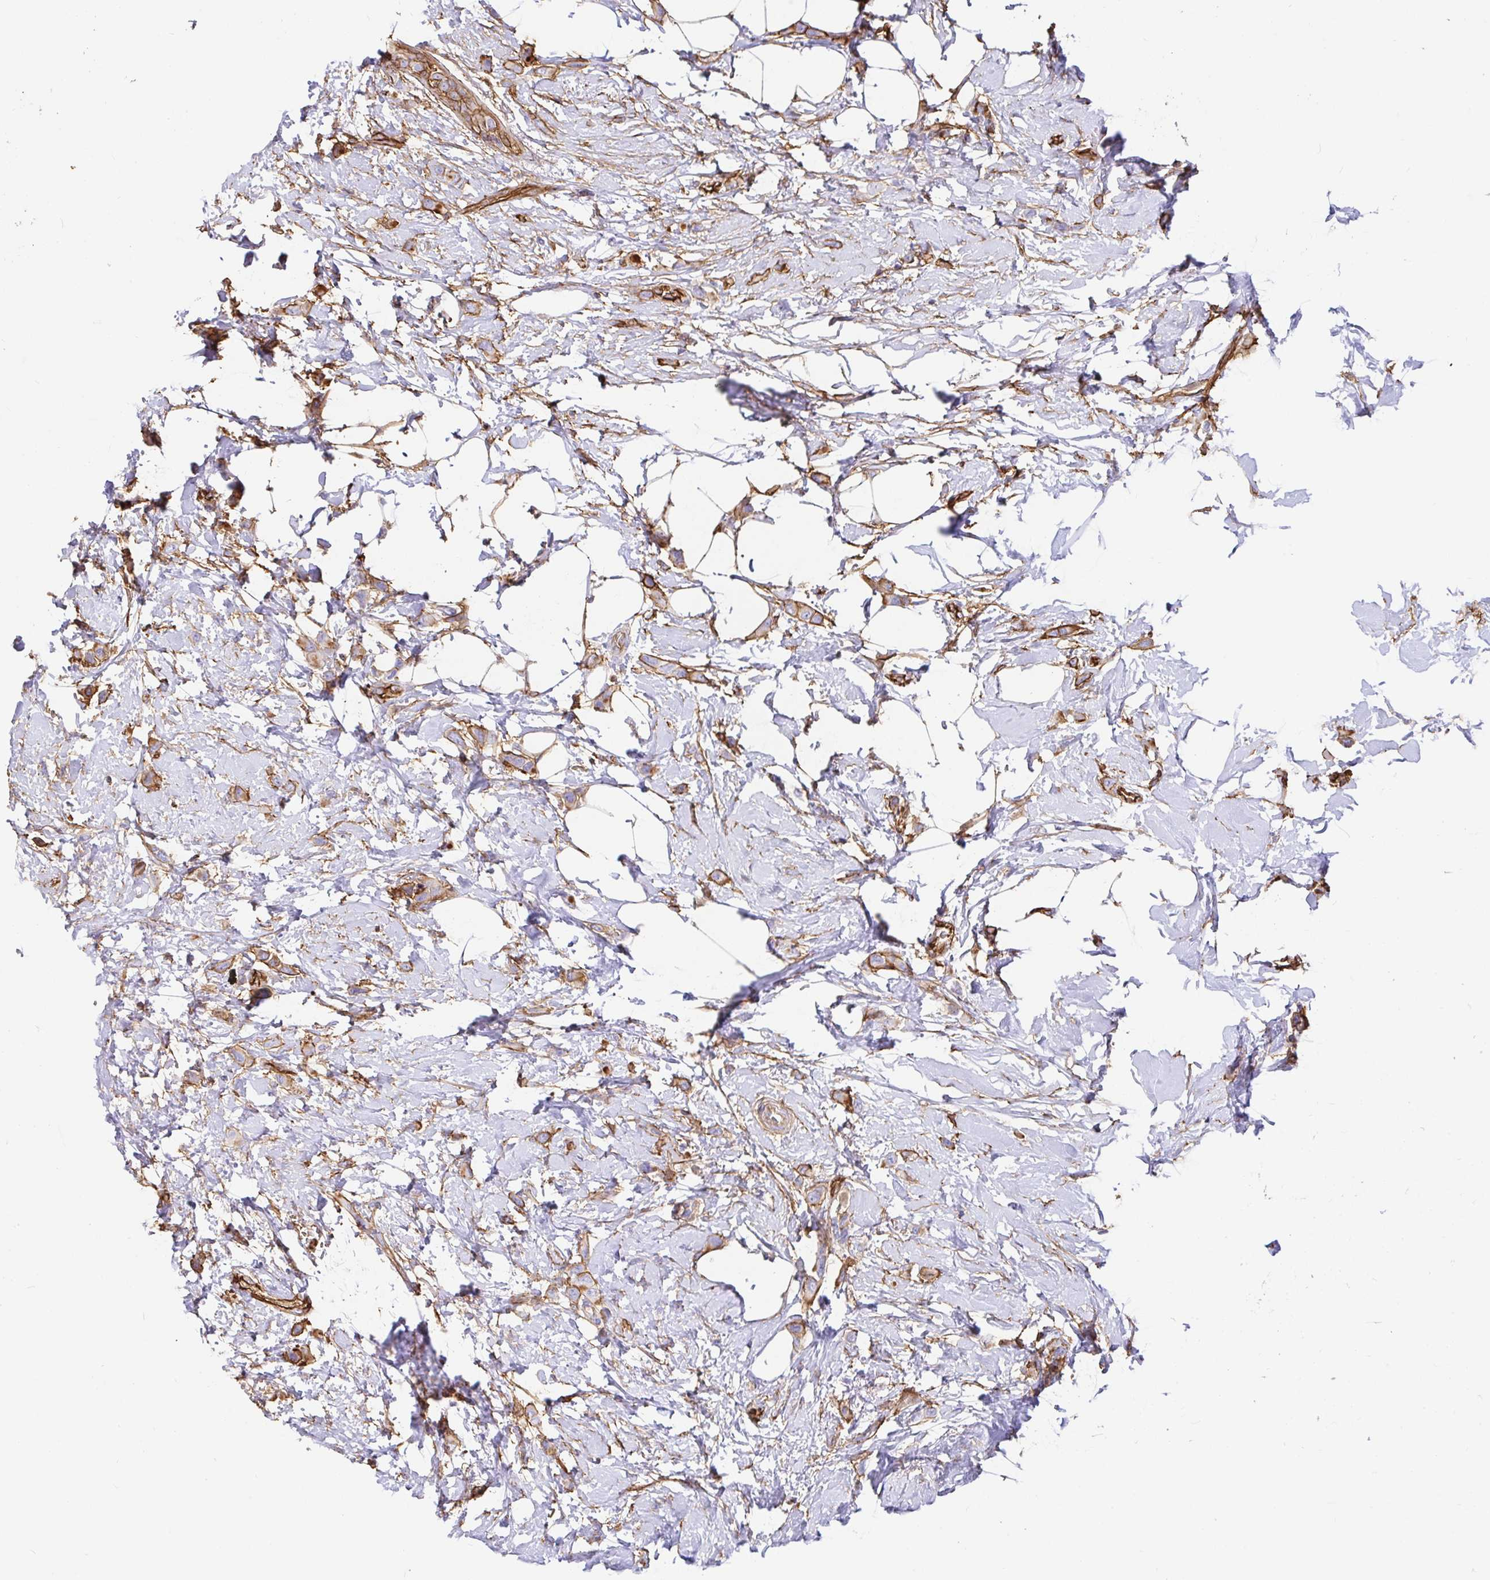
{"staining": {"intensity": "moderate", "quantity": ">75%", "location": "cytoplasmic/membranous"}, "tissue": "breast cancer", "cell_type": "Tumor cells", "image_type": "cancer", "snomed": [{"axis": "morphology", "description": "Lobular carcinoma"}, {"axis": "topography", "description": "Breast"}], "caption": "A high-resolution histopathology image shows immunohistochemistry staining of breast cancer, which reveals moderate cytoplasmic/membranous positivity in approximately >75% of tumor cells. (Brightfield microscopy of DAB IHC at high magnification).", "gene": "ANXA2", "patient": {"sex": "female", "age": 66}}